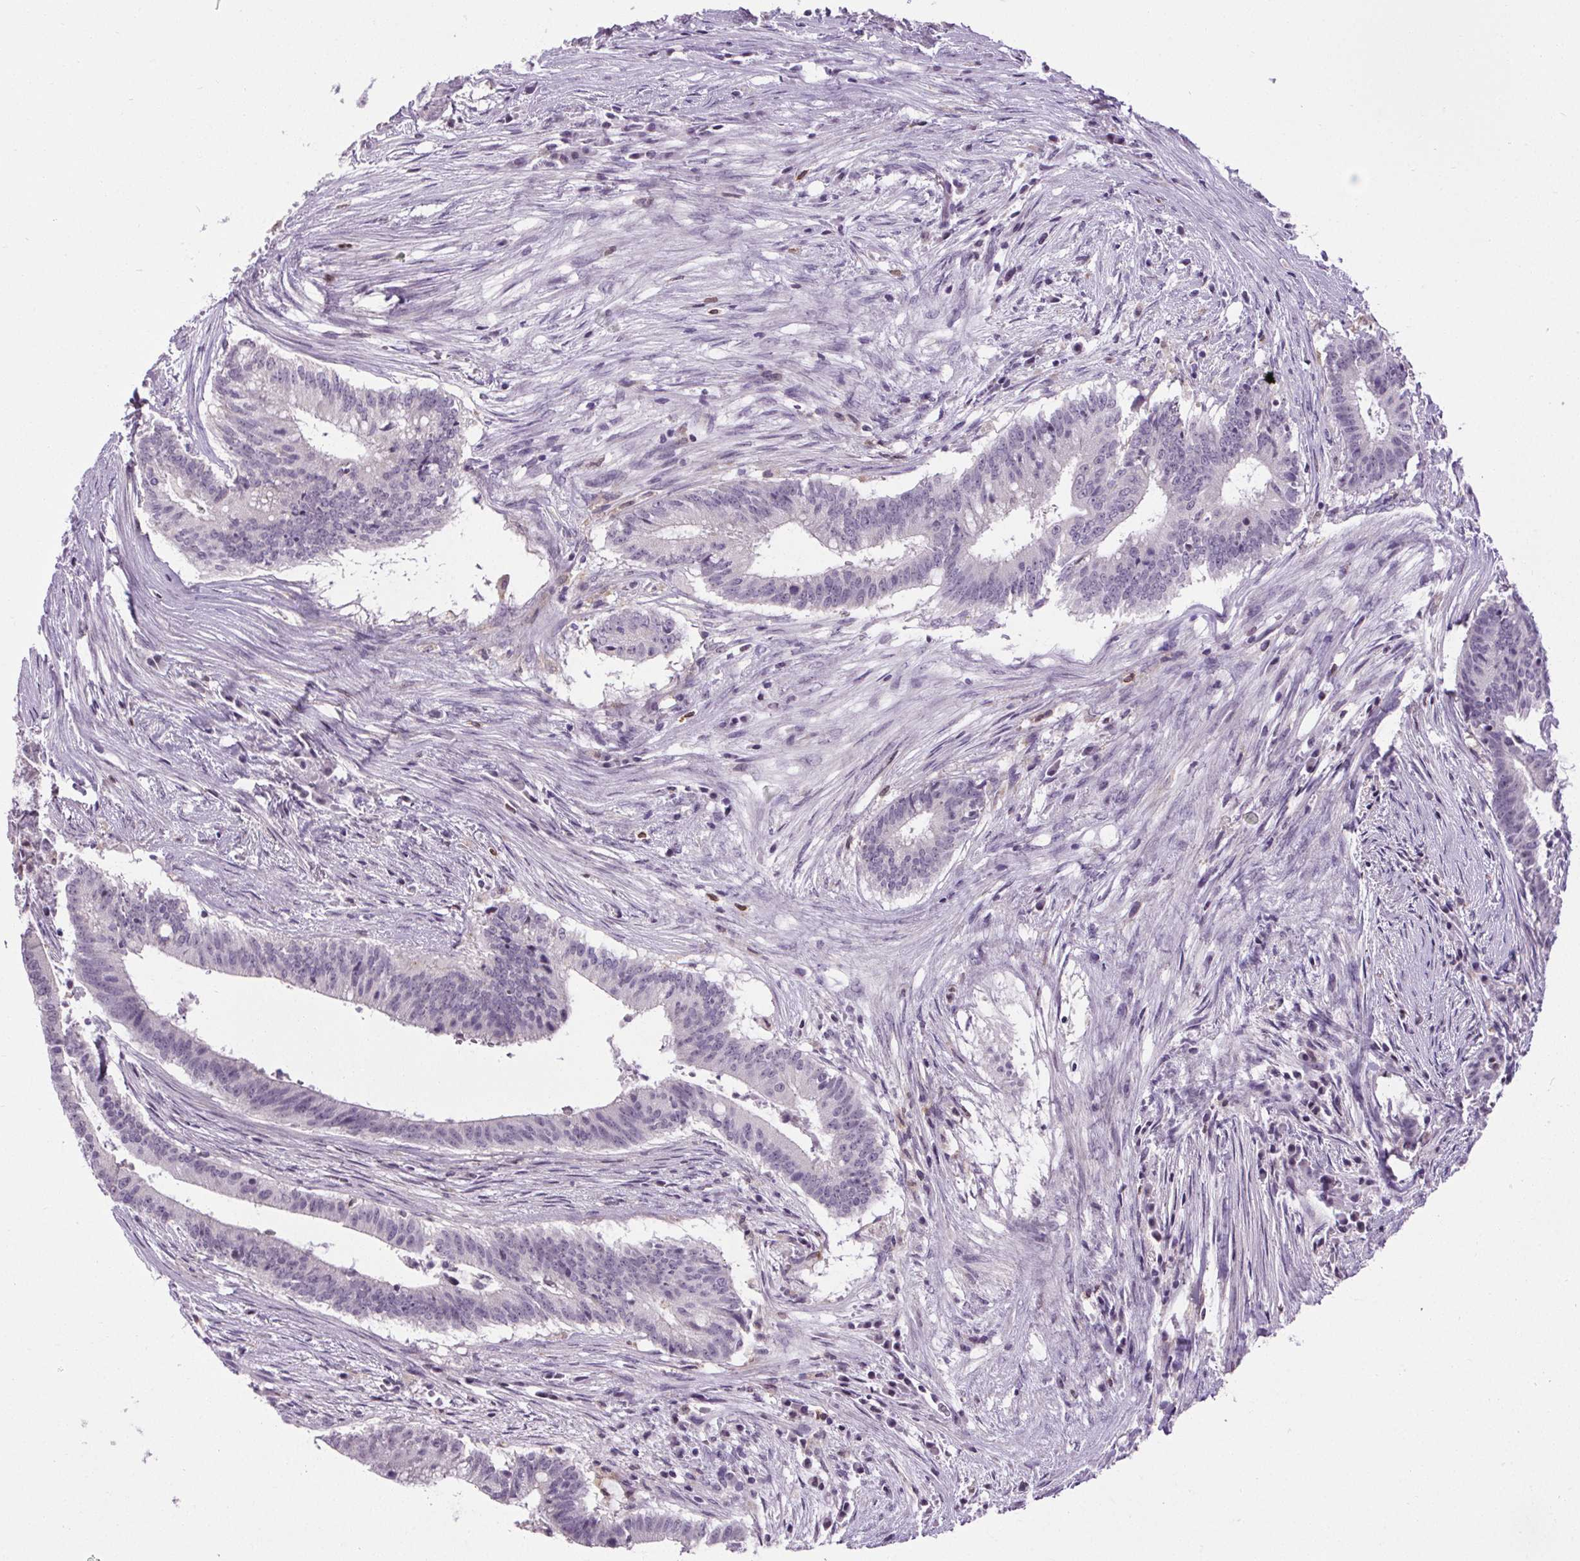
{"staining": {"intensity": "negative", "quantity": "none", "location": "none"}, "tissue": "colorectal cancer", "cell_type": "Tumor cells", "image_type": "cancer", "snomed": [{"axis": "morphology", "description": "Adenocarcinoma, NOS"}, {"axis": "topography", "description": "Colon"}], "caption": "This image is of colorectal adenocarcinoma stained with IHC to label a protein in brown with the nuclei are counter-stained blue. There is no expression in tumor cells.", "gene": "TMEM240", "patient": {"sex": "female", "age": 43}}